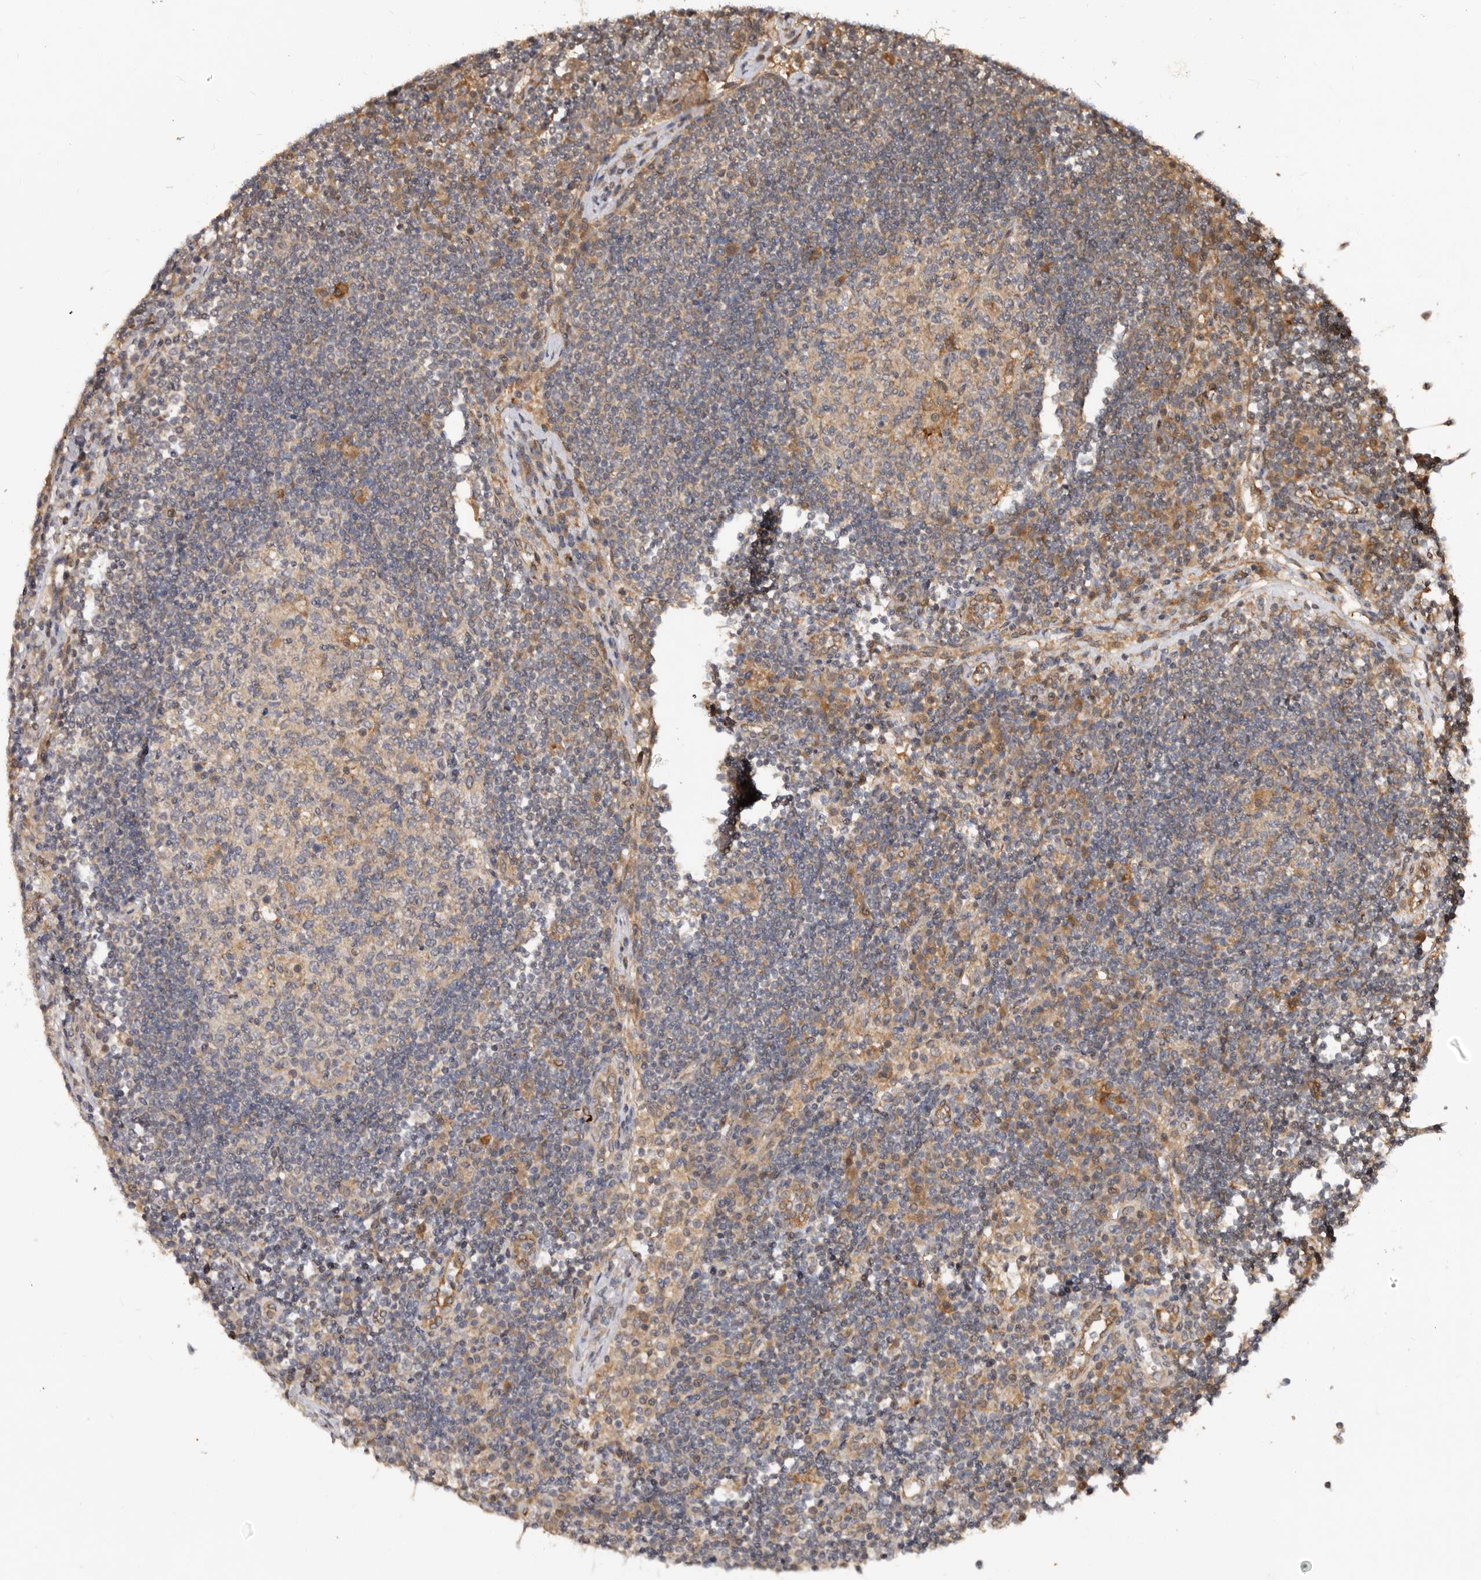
{"staining": {"intensity": "weak", "quantity": "25%-75%", "location": "cytoplasmic/membranous"}, "tissue": "lymph node", "cell_type": "Germinal center cells", "image_type": "normal", "snomed": [{"axis": "morphology", "description": "Normal tissue, NOS"}, {"axis": "topography", "description": "Lymph node"}], "caption": "Lymph node stained with DAB IHC reveals low levels of weak cytoplasmic/membranous positivity in about 25%-75% of germinal center cells. The staining is performed using DAB brown chromogen to label protein expression. The nuclei are counter-stained blue using hematoxylin.", "gene": "RSPO2", "patient": {"sex": "female", "age": 53}}